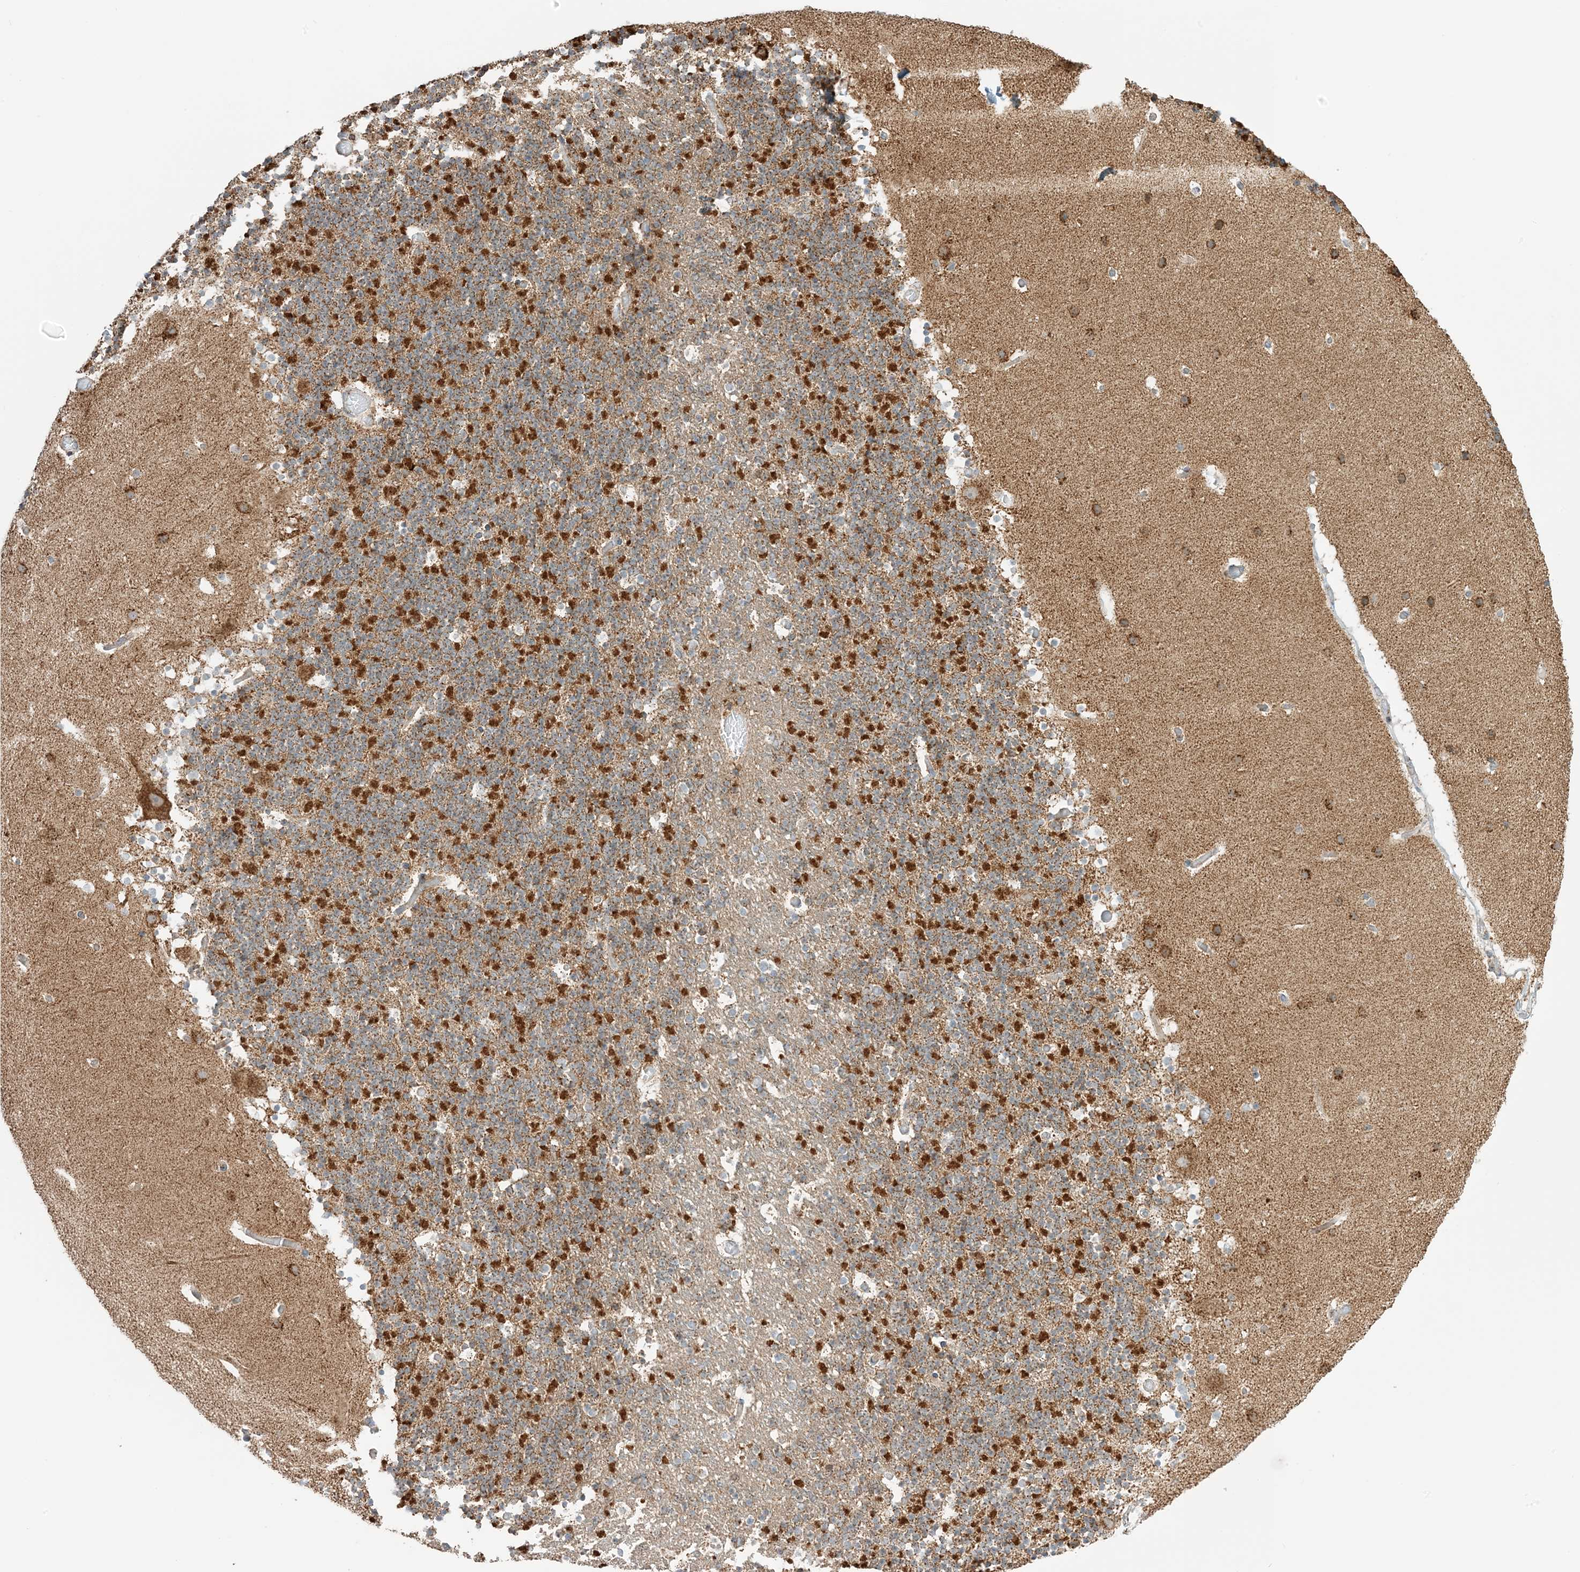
{"staining": {"intensity": "strong", "quantity": "25%-75%", "location": "cytoplasmic/membranous"}, "tissue": "cerebellum", "cell_type": "Cells in granular layer", "image_type": "normal", "snomed": [{"axis": "morphology", "description": "Normal tissue, NOS"}, {"axis": "topography", "description": "Cerebellum"}], "caption": "Brown immunohistochemical staining in unremarkable cerebellum exhibits strong cytoplasmic/membranous positivity in about 25%-75% of cells in granular layer.", "gene": "N4BP3", "patient": {"sex": "male", "age": 57}}